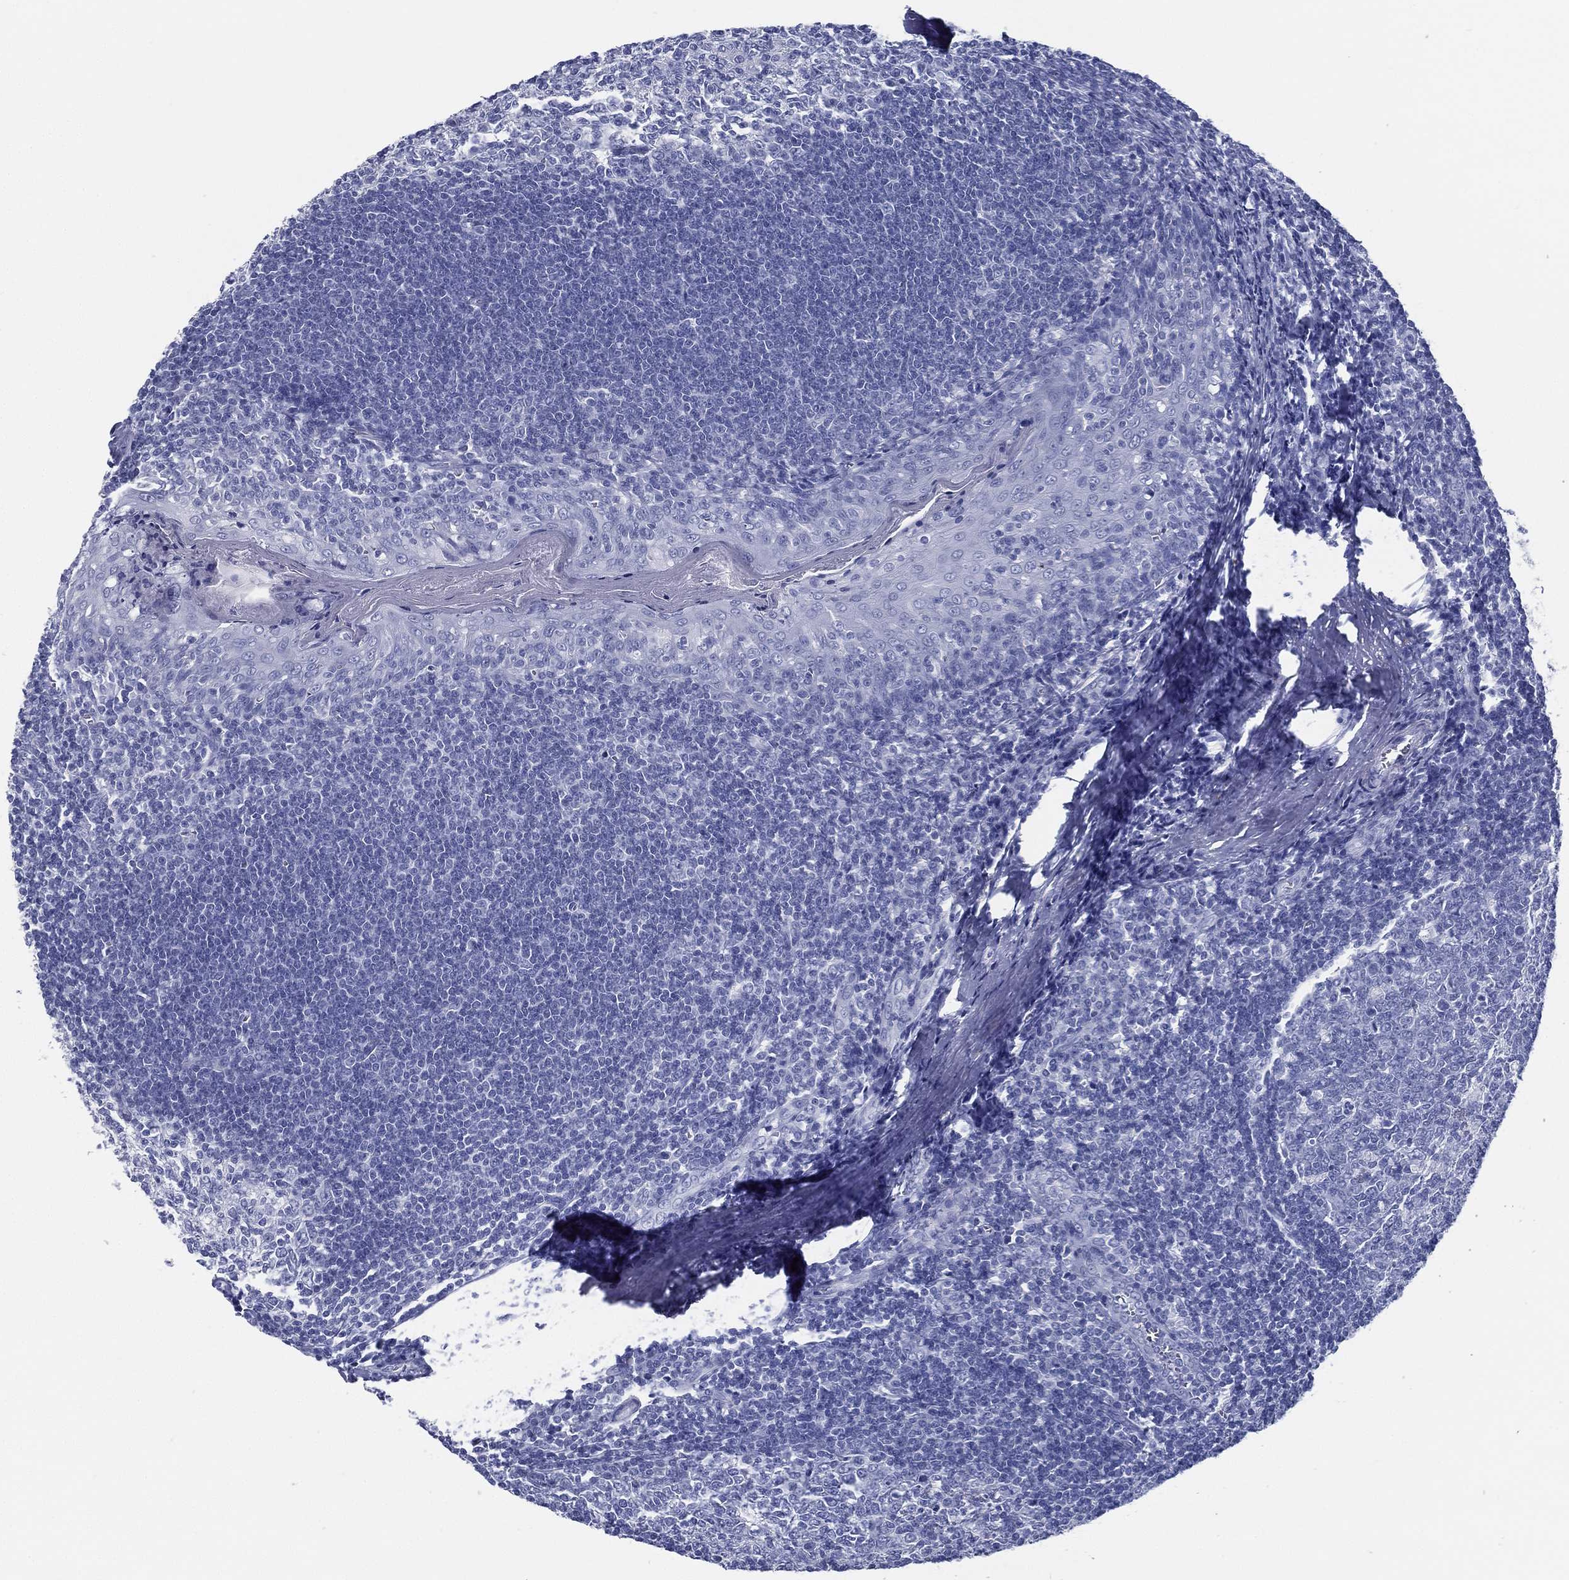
{"staining": {"intensity": "negative", "quantity": "none", "location": "none"}, "tissue": "tonsil", "cell_type": "Germinal center cells", "image_type": "normal", "snomed": [{"axis": "morphology", "description": "Normal tissue, NOS"}, {"axis": "topography", "description": "Tonsil"}], "caption": "This is an immunohistochemistry (IHC) histopathology image of benign tonsil. There is no staining in germinal center cells.", "gene": "TMEM252", "patient": {"sex": "male", "age": 33}}